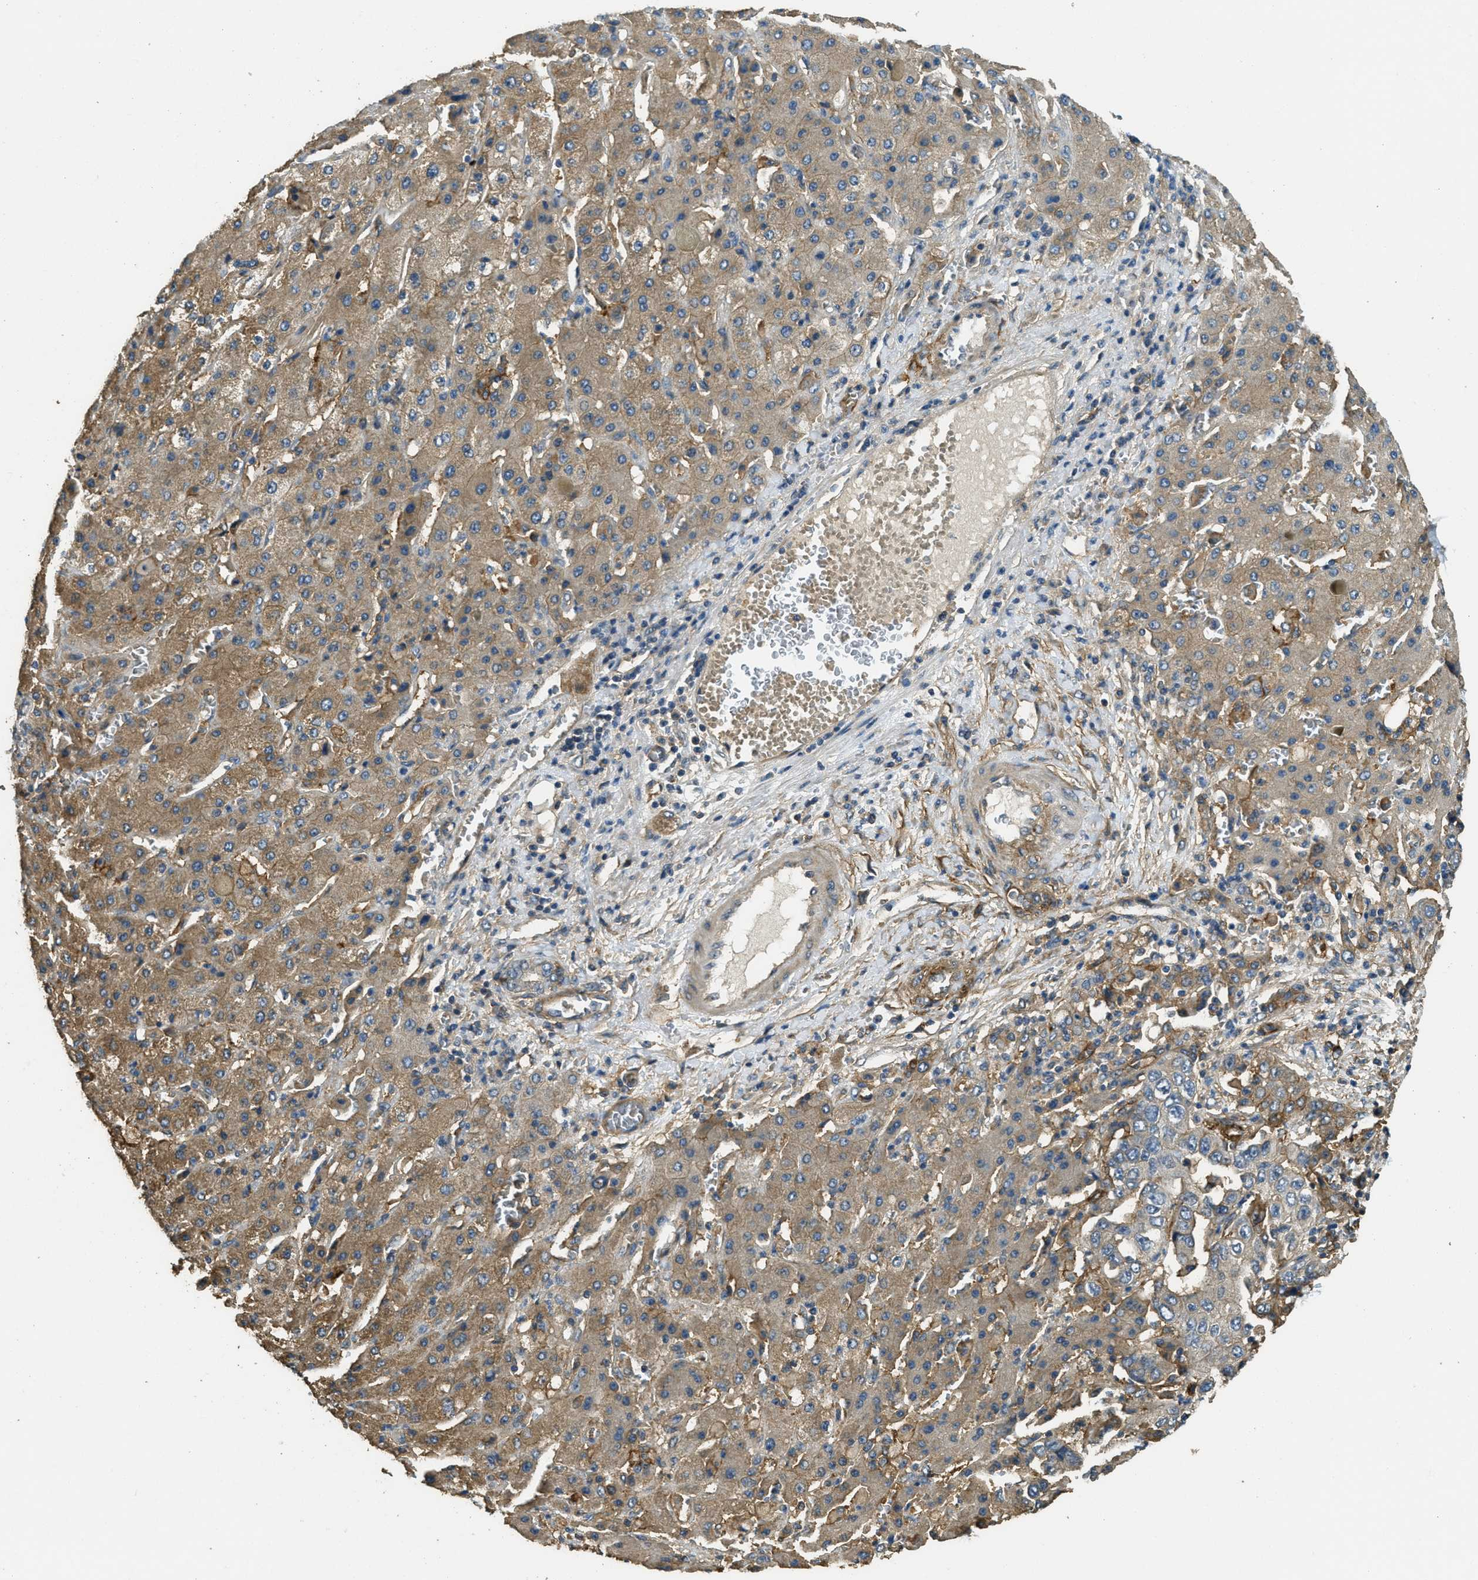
{"staining": {"intensity": "negative", "quantity": "none", "location": "none"}, "tissue": "liver cancer", "cell_type": "Tumor cells", "image_type": "cancer", "snomed": [{"axis": "morphology", "description": "Cholangiocarcinoma"}, {"axis": "topography", "description": "Liver"}], "caption": "Protein analysis of liver cancer exhibits no significant staining in tumor cells.", "gene": "CD276", "patient": {"sex": "female", "age": 52}}